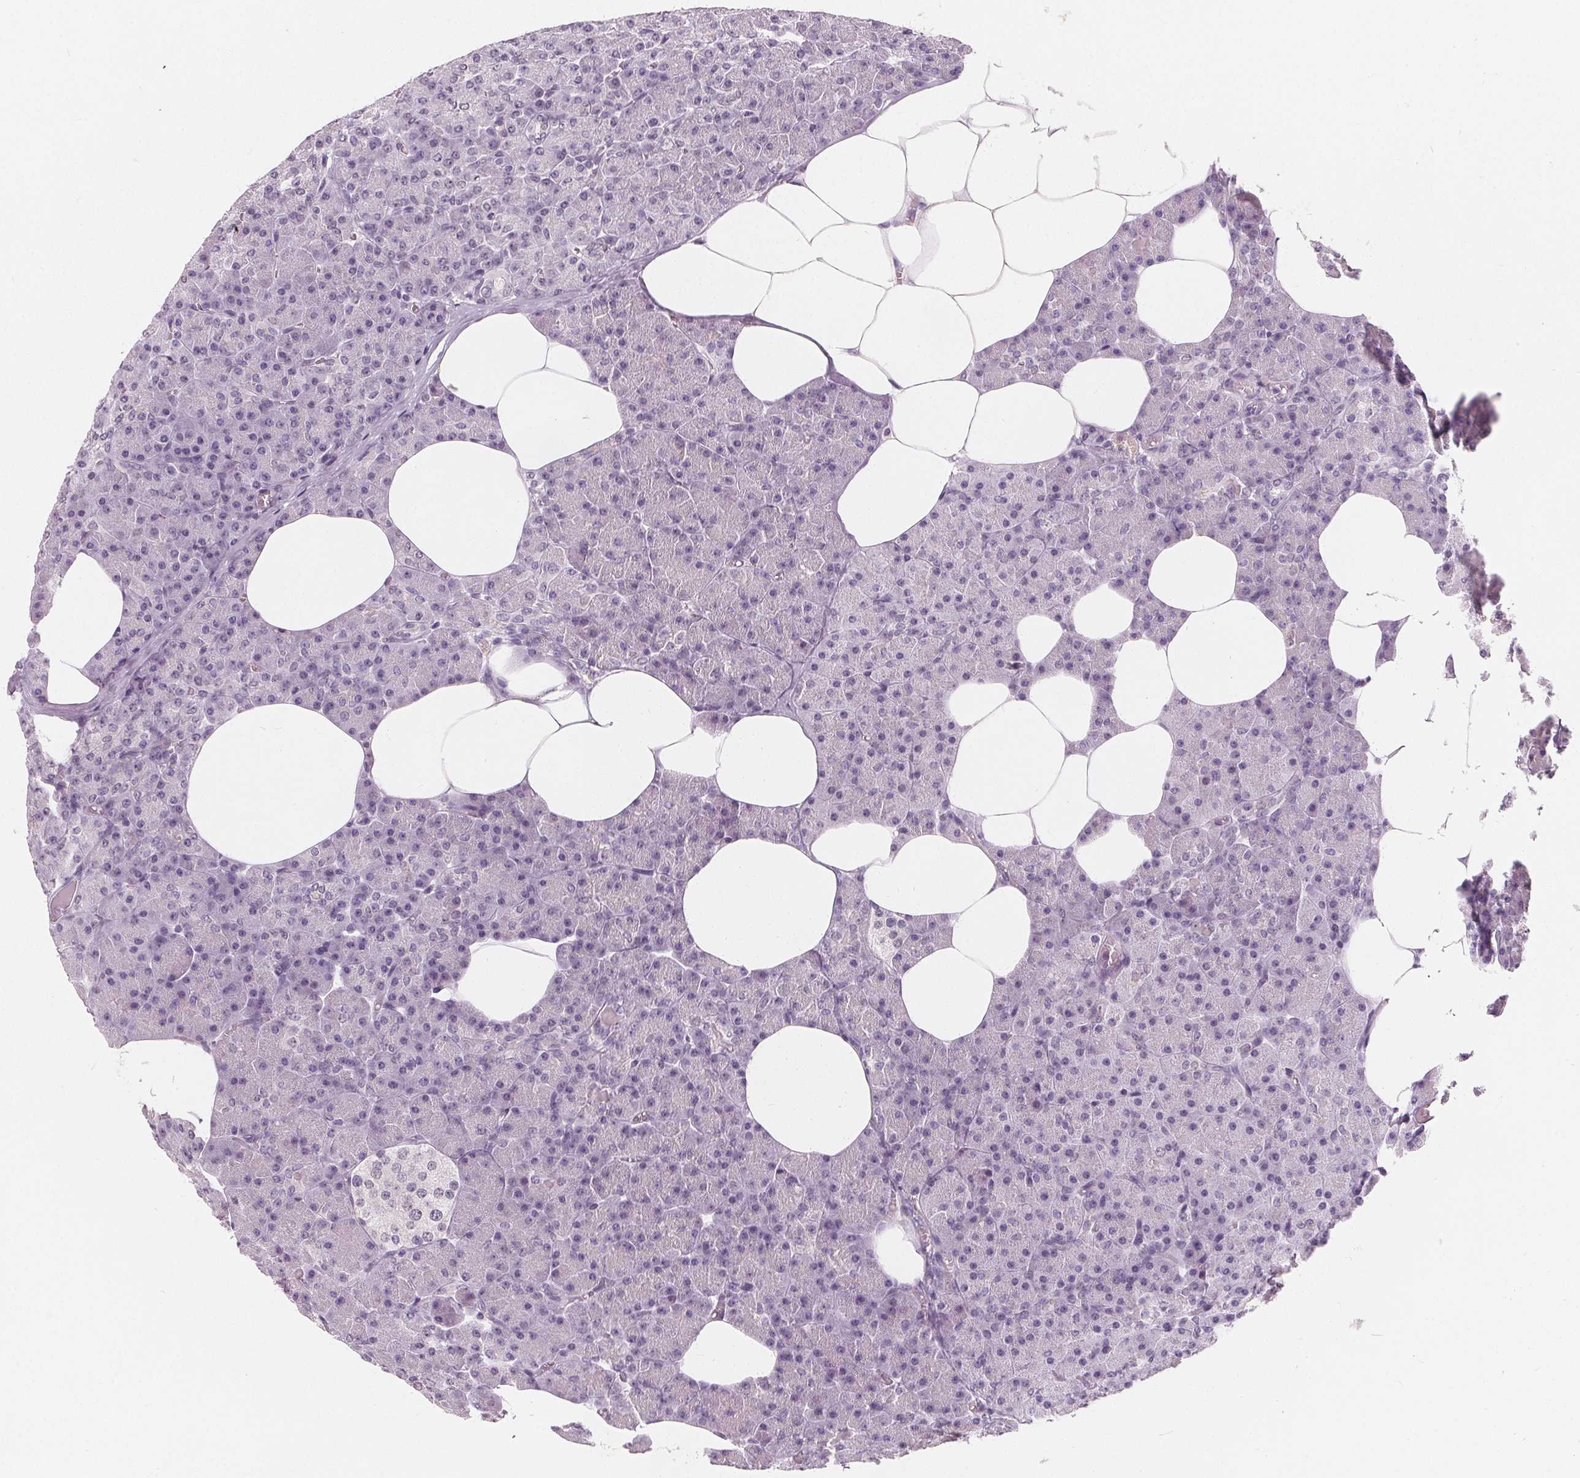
{"staining": {"intensity": "negative", "quantity": "none", "location": "none"}, "tissue": "pancreas", "cell_type": "Exocrine glandular cells", "image_type": "normal", "snomed": [{"axis": "morphology", "description": "Normal tissue, NOS"}, {"axis": "topography", "description": "Pancreas"}], "caption": "Protein analysis of normal pancreas reveals no significant staining in exocrine glandular cells. (DAB (3,3'-diaminobenzidine) IHC visualized using brightfield microscopy, high magnification).", "gene": "DBX2", "patient": {"sex": "female", "age": 45}}